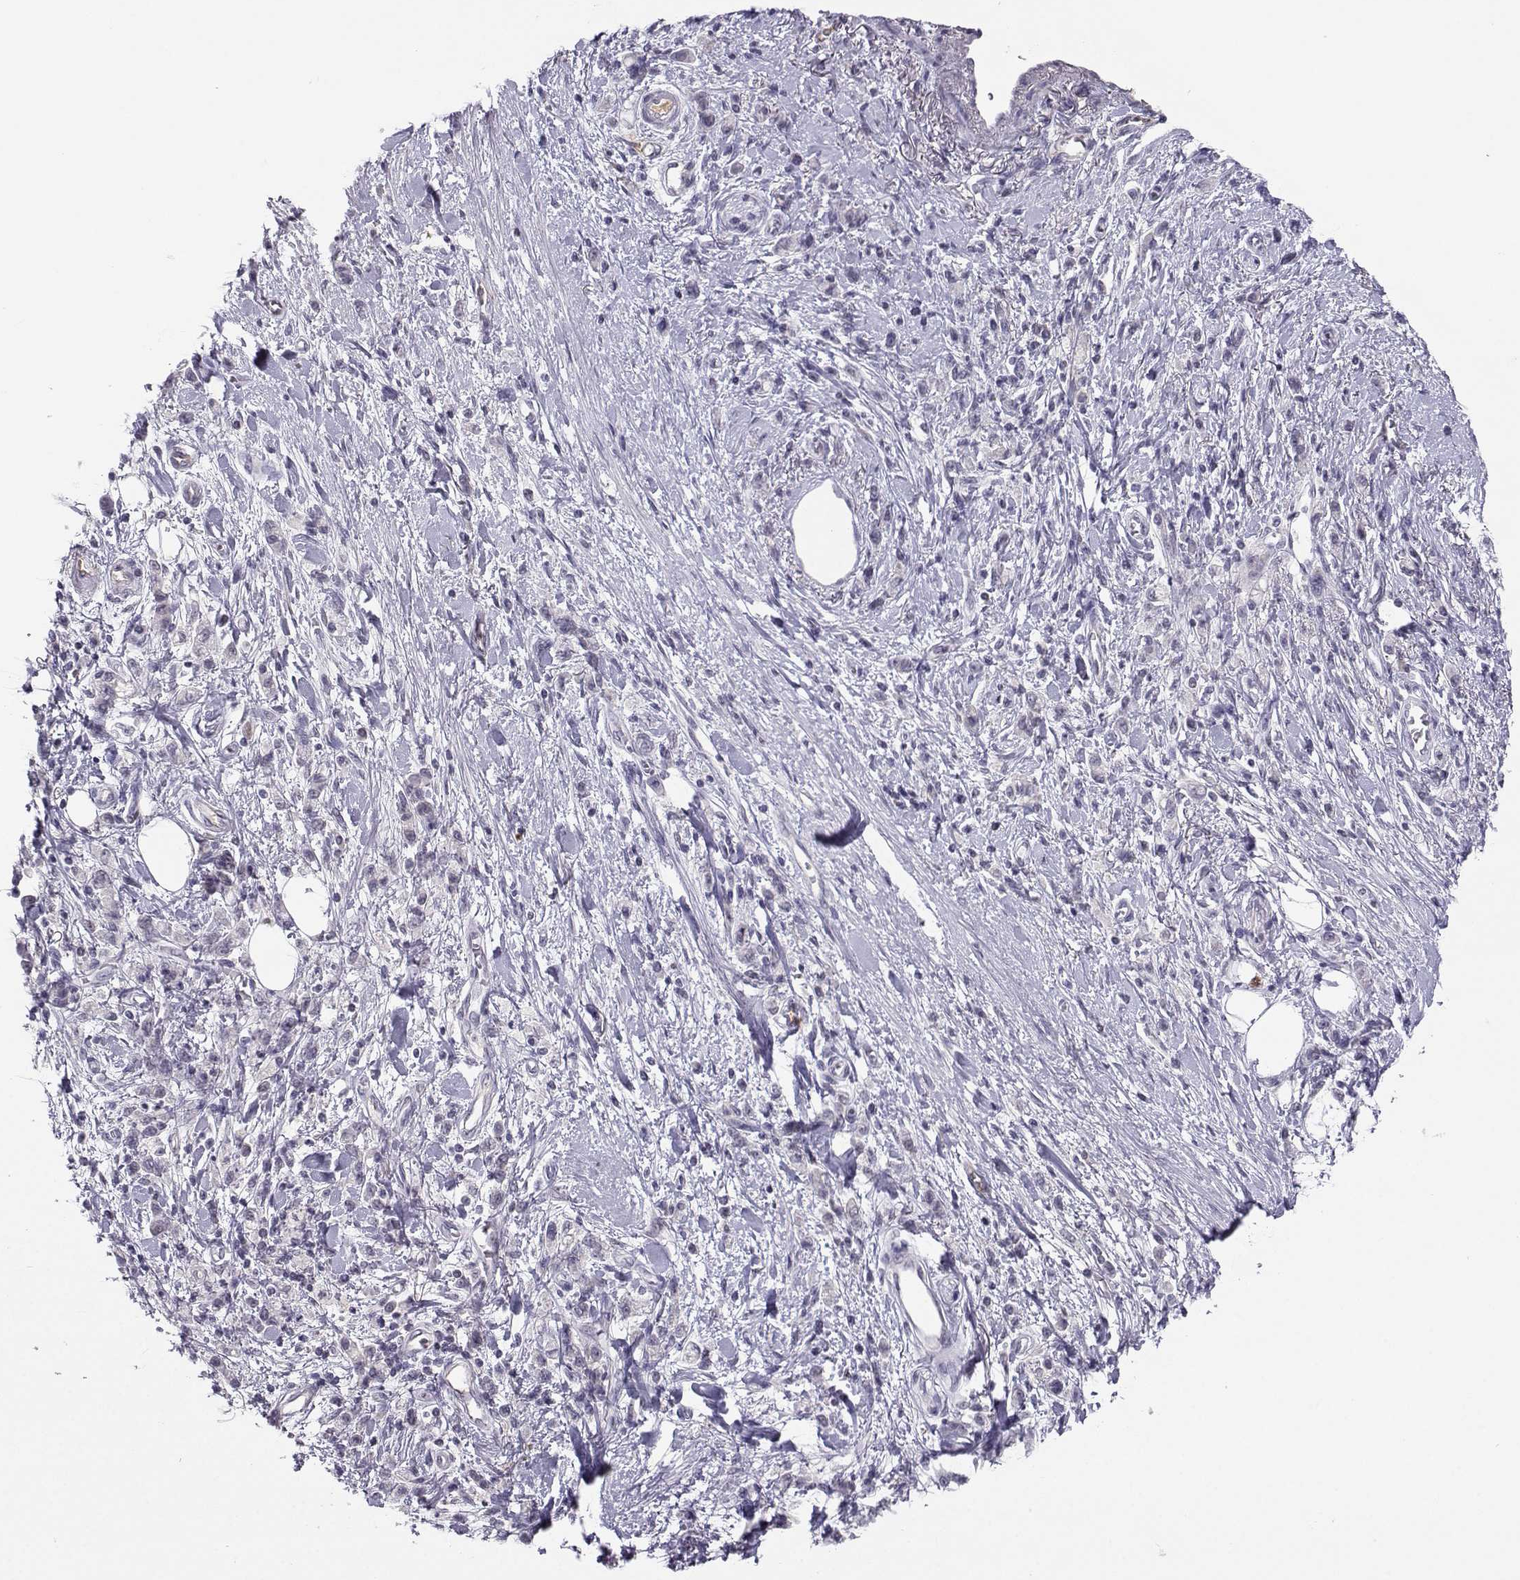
{"staining": {"intensity": "negative", "quantity": "none", "location": "none"}, "tissue": "stomach cancer", "cell_type": "Tumor cells", "image_type": "cancer", "snomed": [{"axis": "morphology", "description": "Adenocarcinoma, NOS"}, {"axis": "topography", "description": "Stomach"}], "caption": "Human adenocarcinoma (stomach) stained for a protein using immunohistochemistry (IHC) displays no expression in tumor cells.", "gene": "LHX1", "patient": {"sex": "male", "age": 77}}